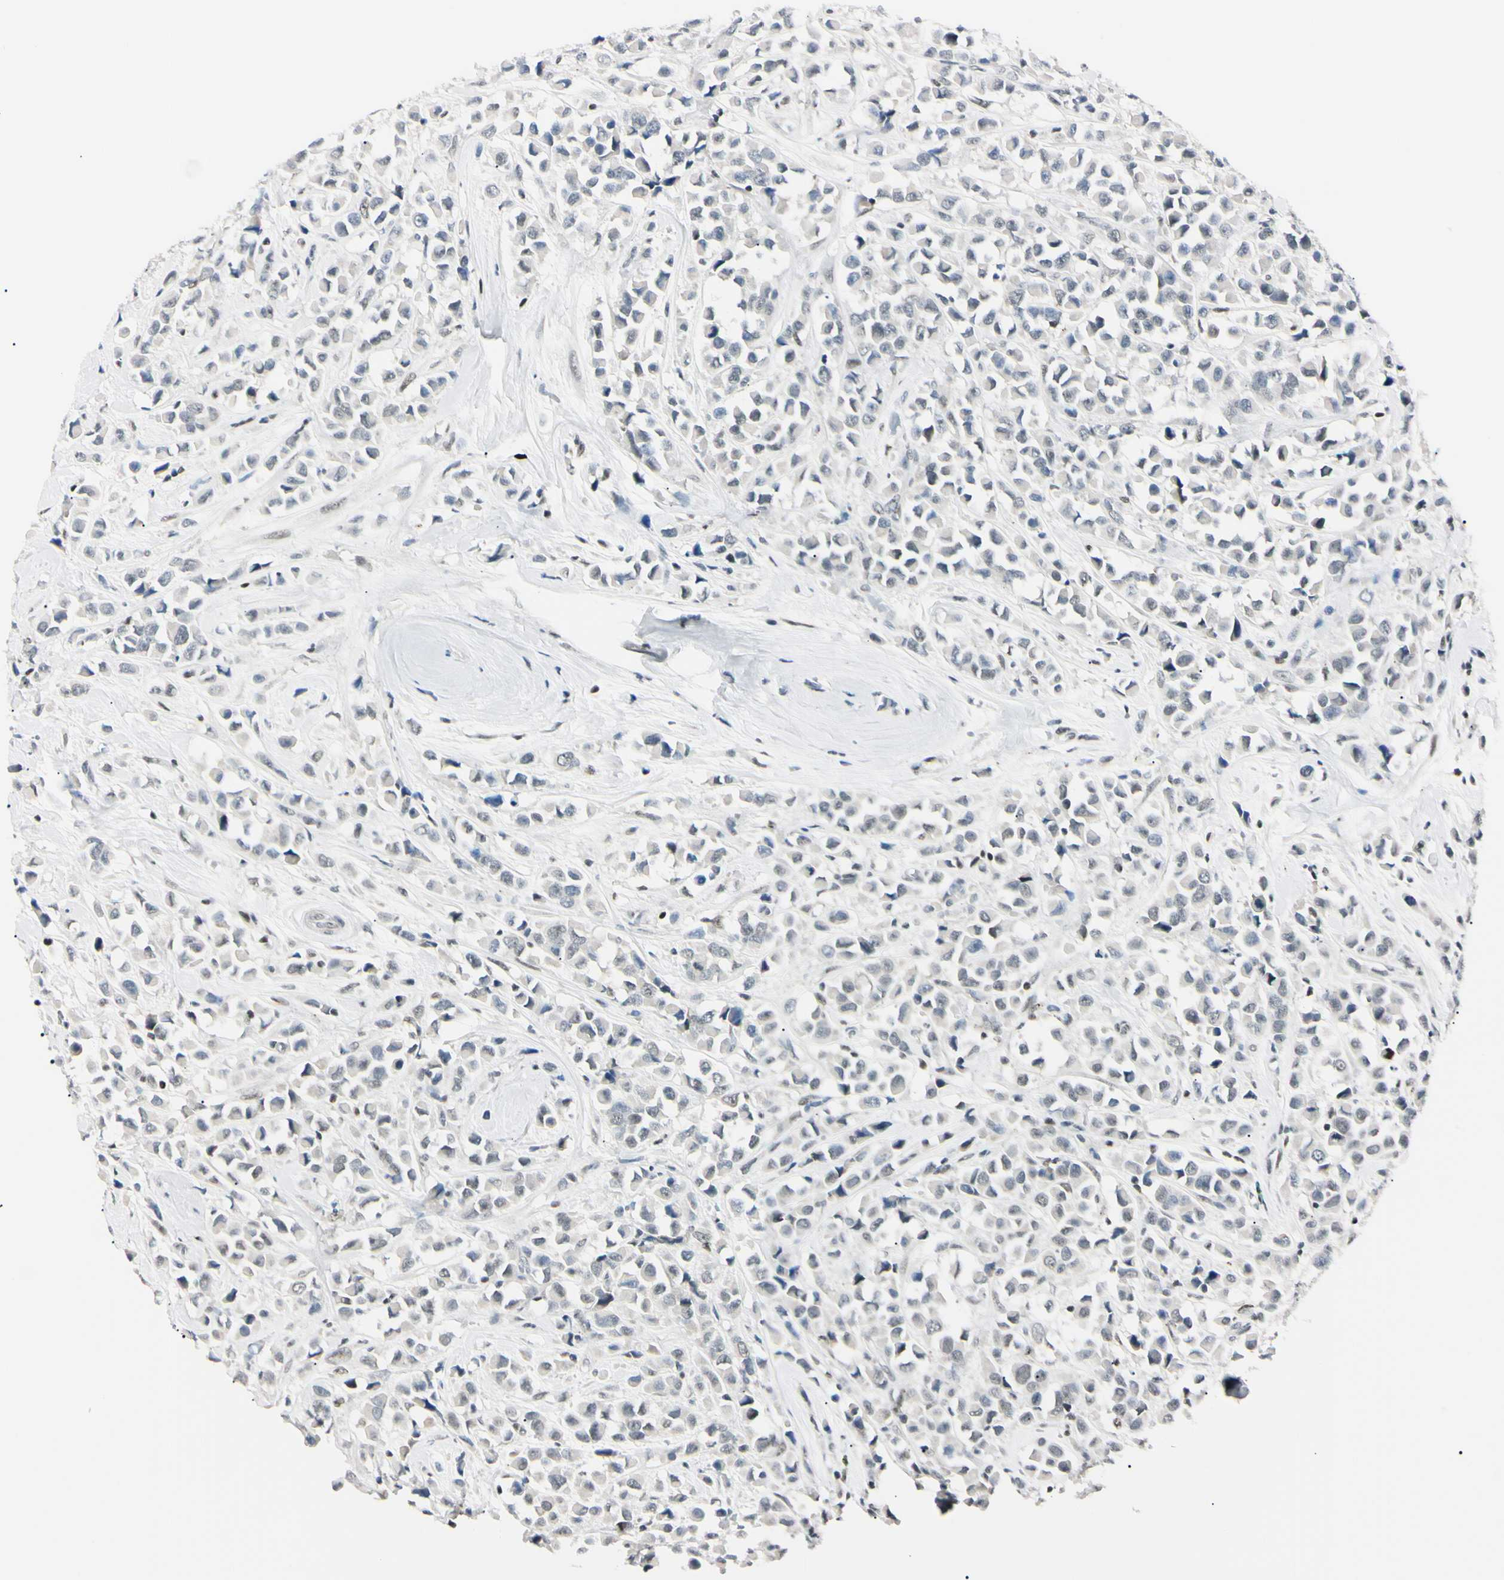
{"staining": {"intensity": "negative", "quantity": "none", "location": "none"}, "tissue": "breast cancer", "cell_type": "Tumor cells", "image_type": "cancer", "snomed": [{"axis": "morphology", "description": "Duct carcinoma"}, {"axis": "topography", "description": "Breast"}], "caption": "This is an immunohistochemistry (IHC) image of breast cancer. There is no positivity in tumor cells.", "gene": "C1orf174", "patient": {"sex": "female", "age": 61}}